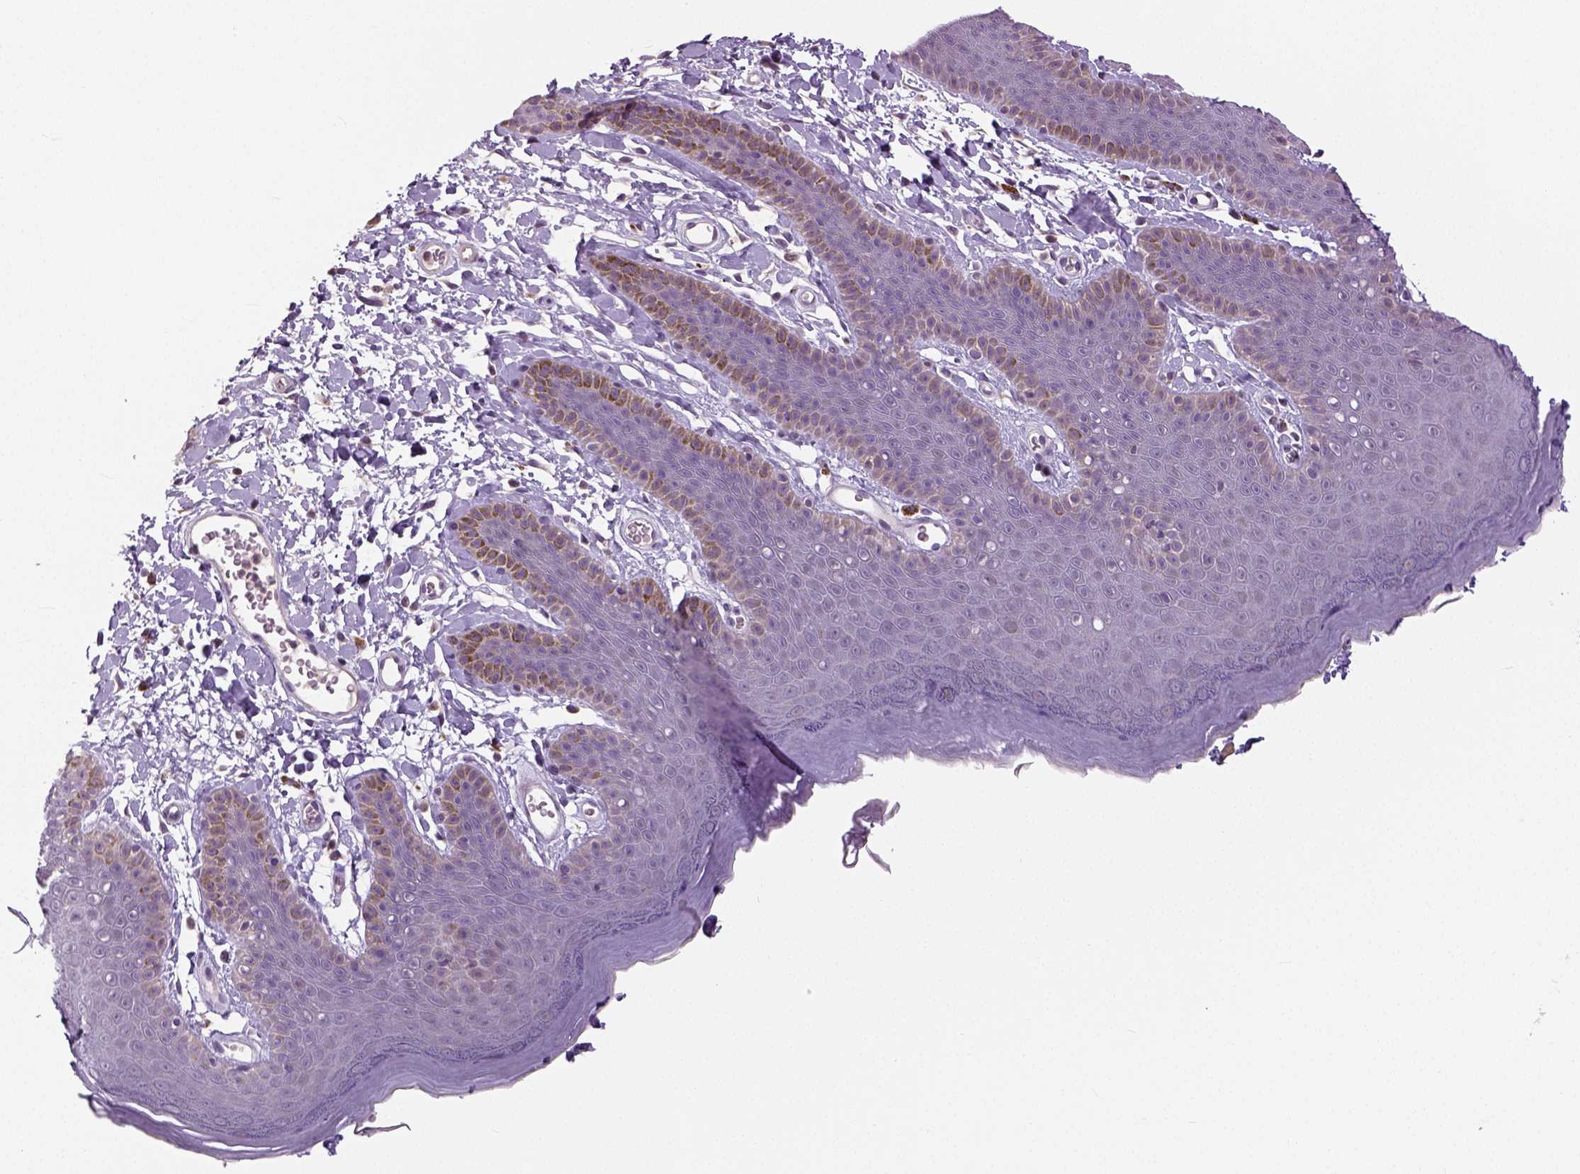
{"staining": {"intensity": "negative", "quantity": "none", "location": "none"}, "tissue": "skin", "cell_type": "Epidermal cells", "image_type": "normal", "snomed": [{"axis": "morphology", "description": "Normal tissue, NOS"}, {"axis": "topography", "description": "Anal"}], "caption": "An image of human skin is negative for staining in epidermal cells. The staining was performed using DAB (3,3'-diaminobenzidine) to visualize the protein expression in brown, while the nuclei were stained in blue with hematoxylin (Magnification: 20x).", "gene": "NECAB1", "patient": {"sex": "male", "age": 53}}